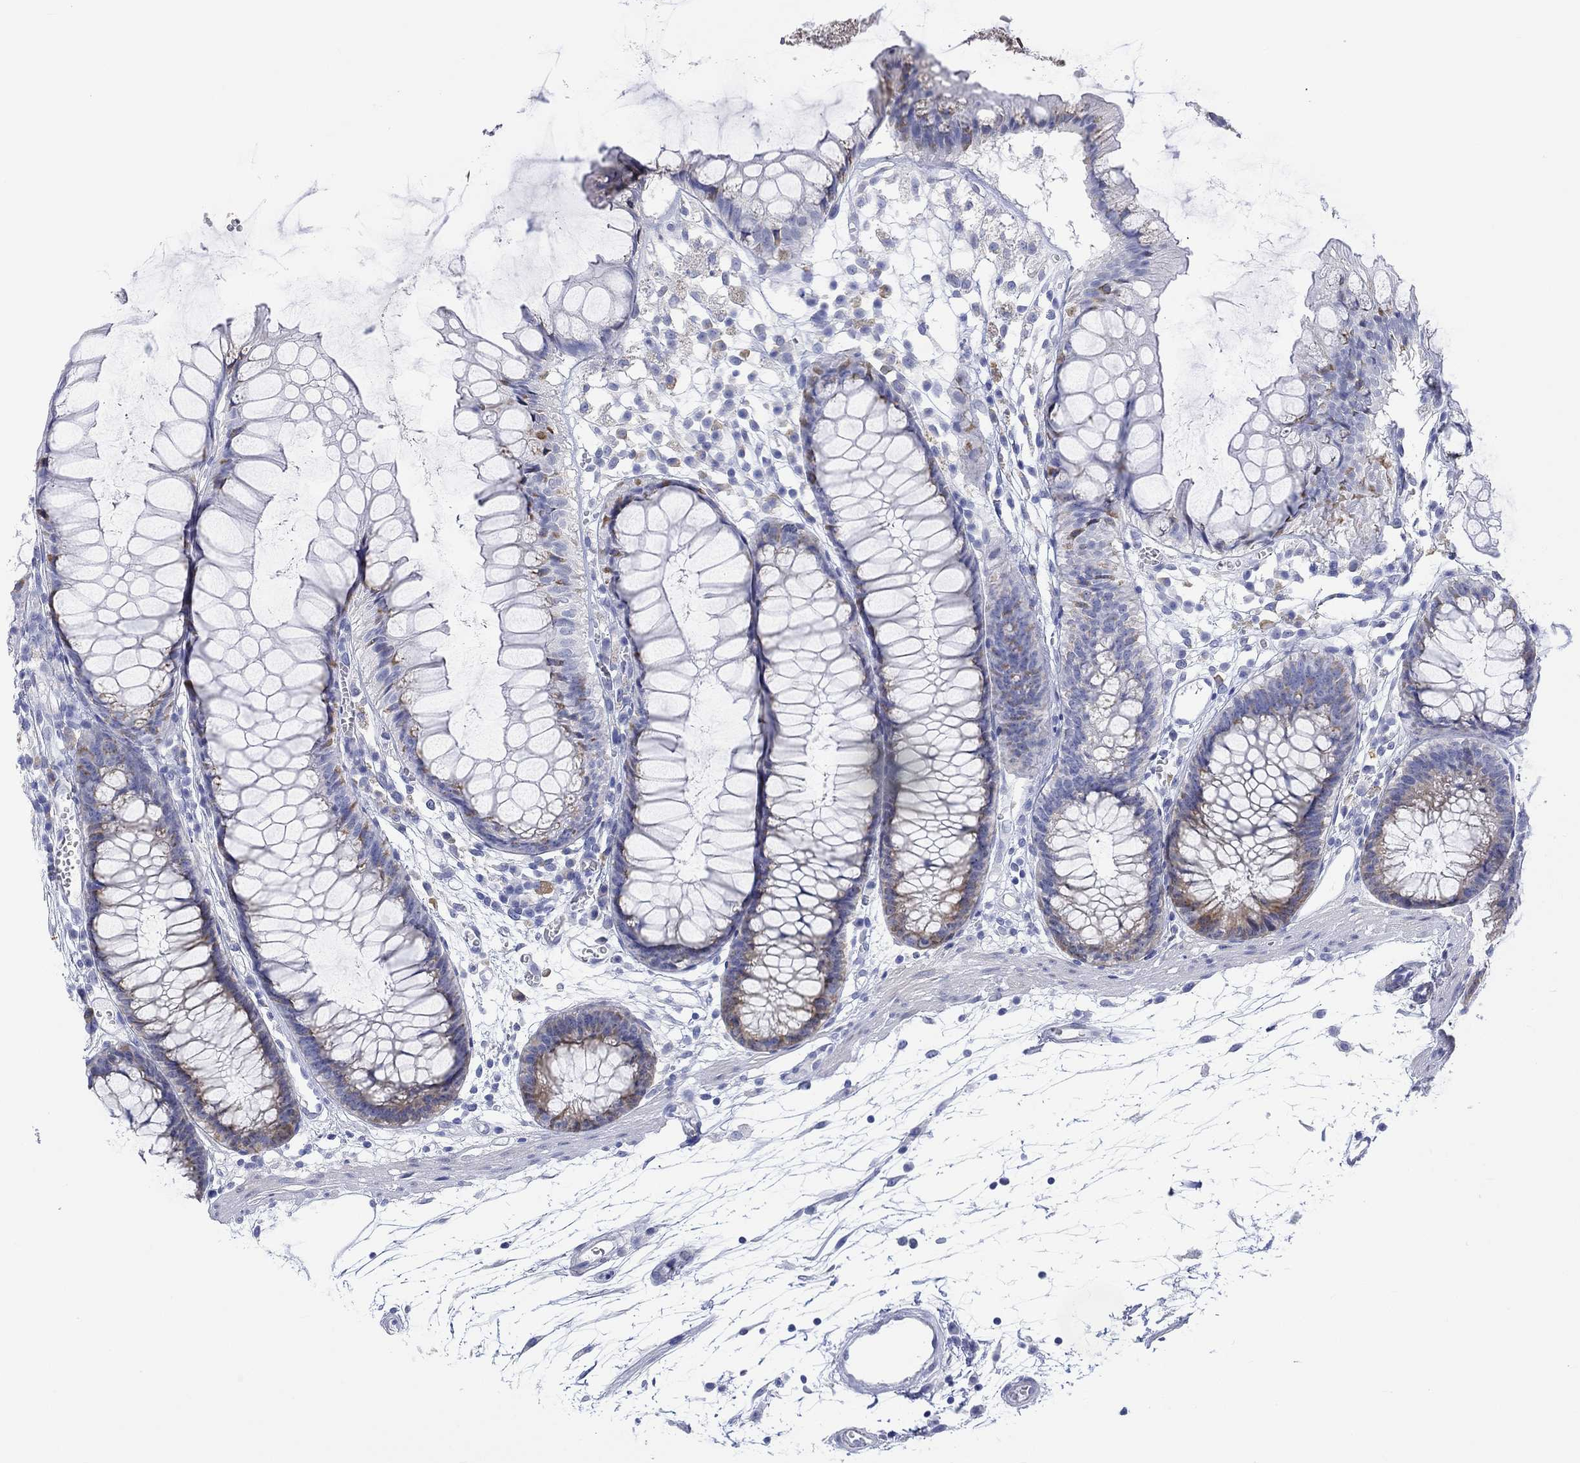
{"staining": {"intensity": "negative", "quantity": "none", "location": "none"}, "tissue": "colon", "cell_type": "Endothelial cells", "image_type": "normal", "snomed": [{"axis": "morphology", "description": "Normal tissue, NOS"}, {"axis": "morphology", "description": "Adenocarcinoma, NOS"}, {"axis": "topography", "description": "Colon"}], "caption": "IHC image of normal colon: human colon stained with DAB displays no significant protein staining in endothelial cells.", "gene": "MSI1", "patient": {"sex": "male", "age": 65}}